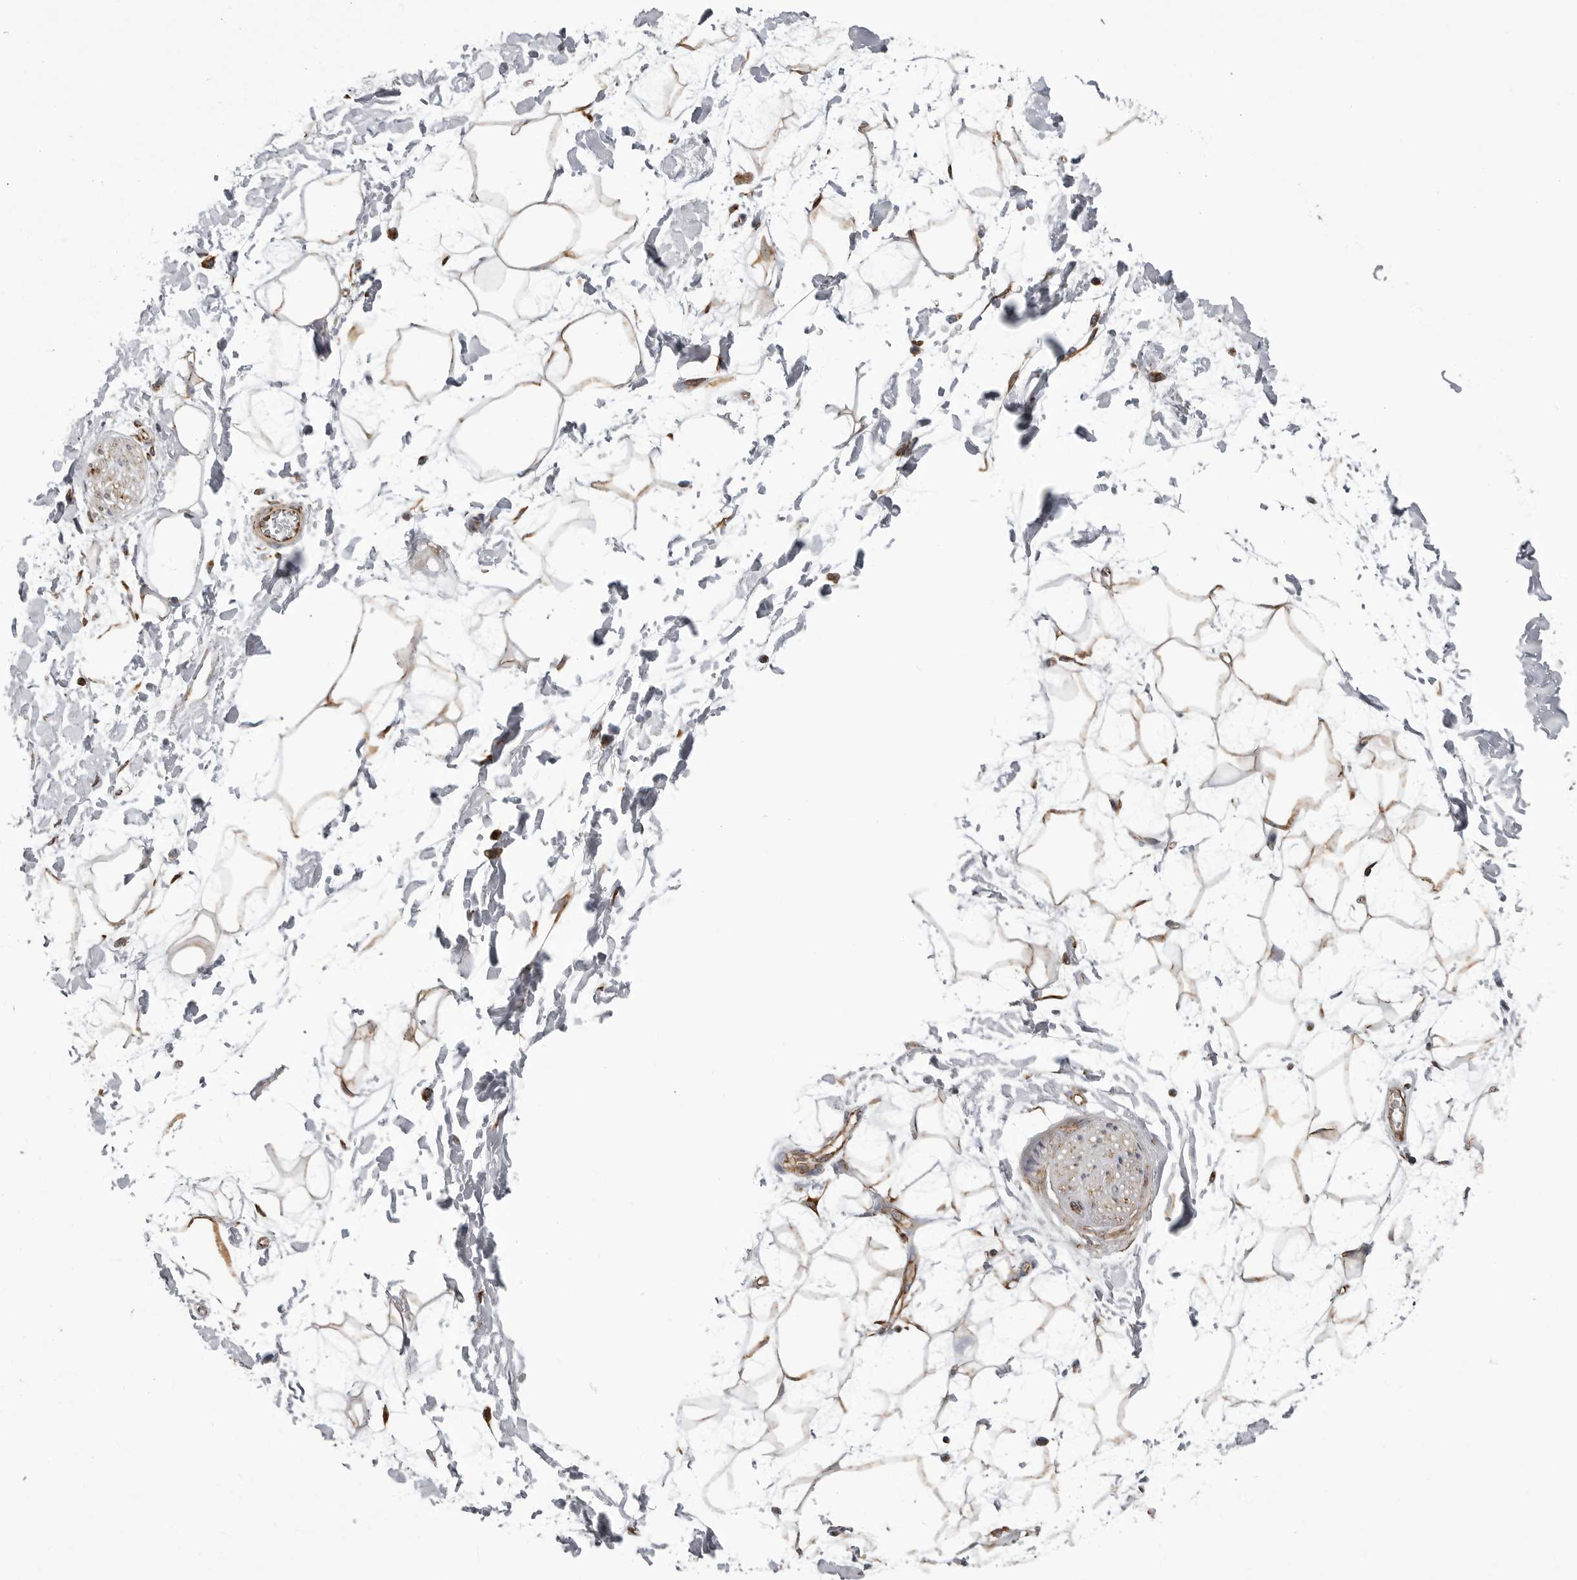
{"staining": {"intensity": "moderate", "quantity": ">75%", "location": "cytoplasmic/membranous"}, "tissue": "adipose tissue", "cell_type": "Adipocytes", "image_type": "normal", "snomed": [{"axis": "morphology", "description": "Normal tissue, NOS"}, {"axis": "topography", "description": "Soft tissue"}], "caption": "This is a photomicrograph of IHC staining of benign adipose tissue, which shows moderate expression in the cytoplasmic/membranous of adipocytes.", "gene": "FH", "patient": {"sex": "male", "age": 72}}